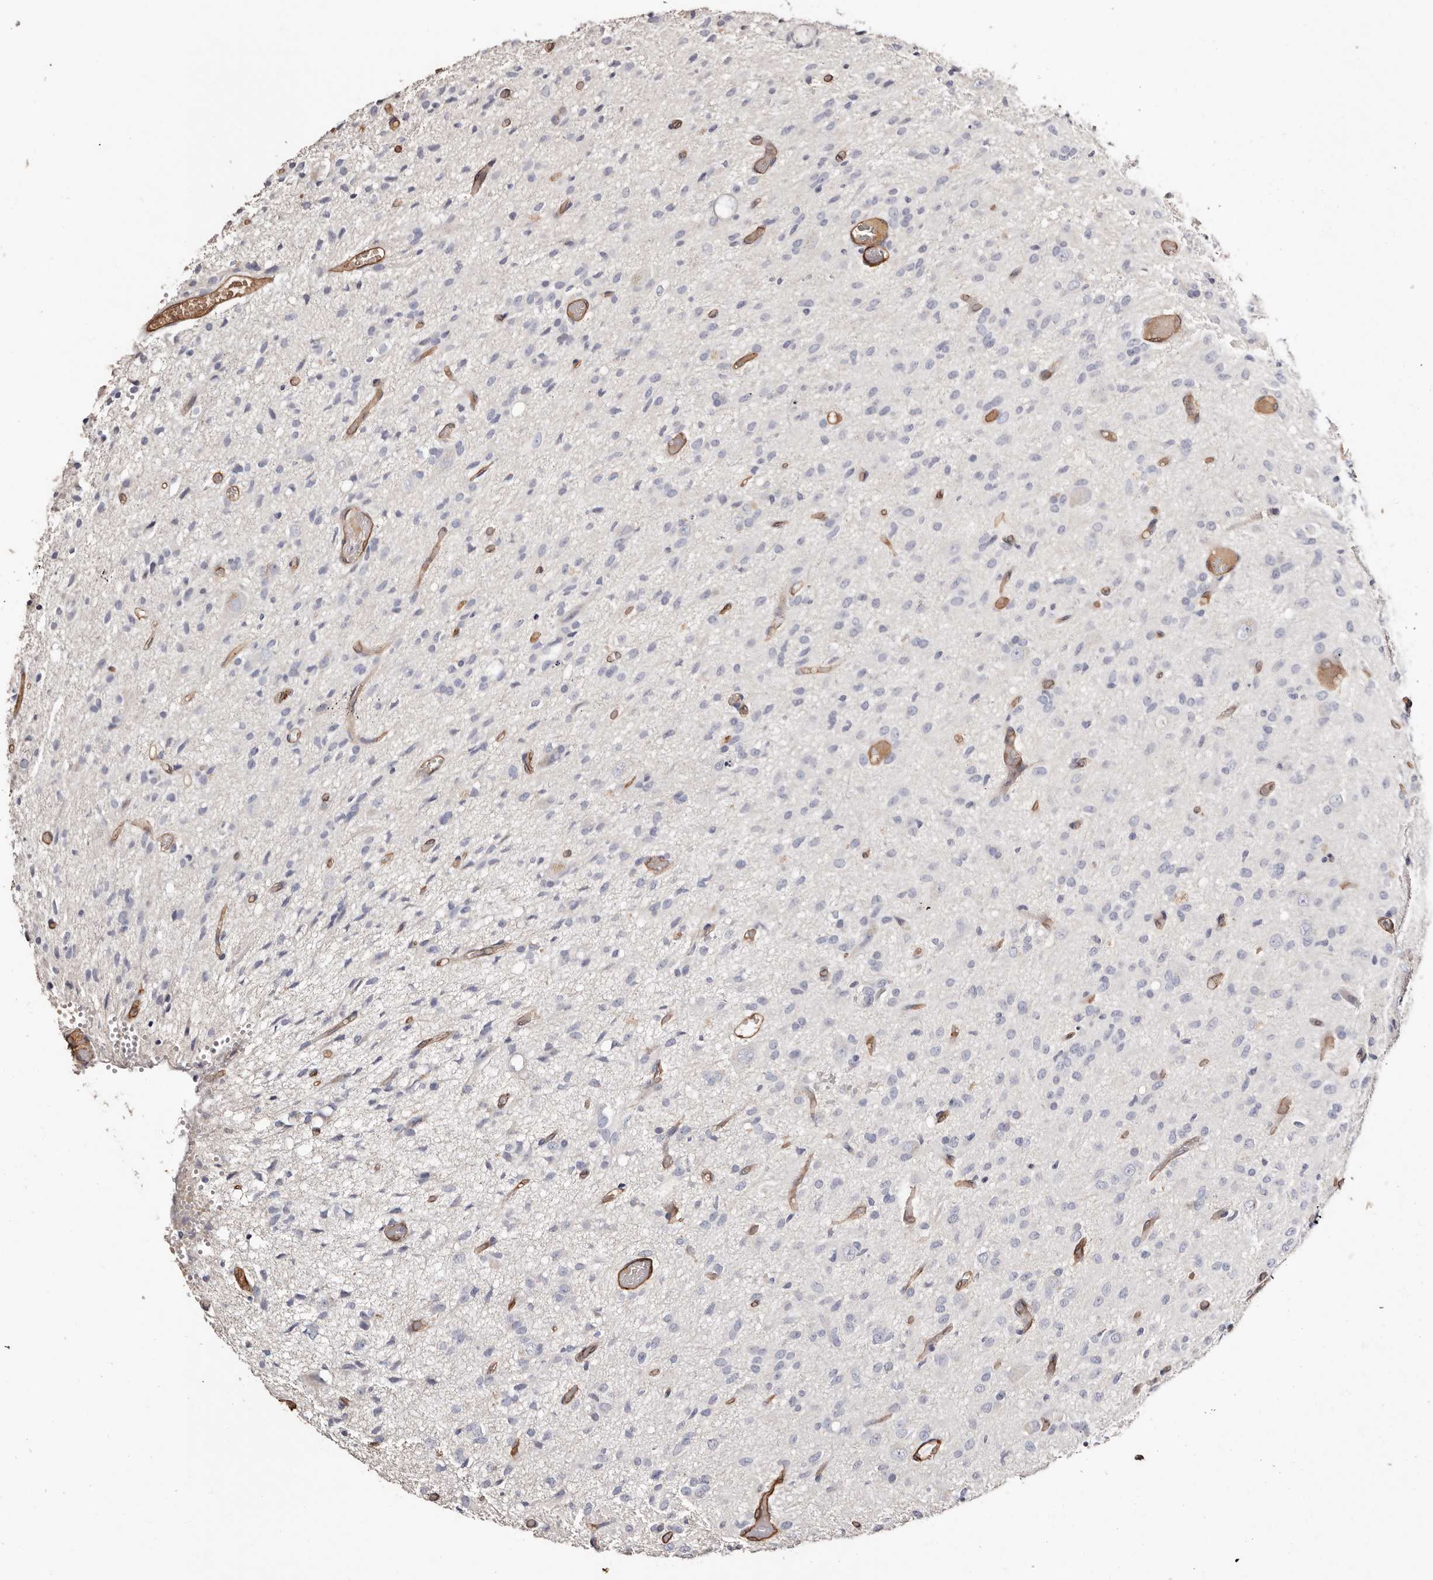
{"staining": {"intensity": "negative", "quantity": "none", "location": "none"}, "tissue": "glioma", "cell_type": "Tumor cells", "image_type": "cancer", "snomed": [{"axis": "morphology", "description": "Glioma, malignant, High grade"}, {"axis": "topography", "description": "Brain"}], "caption": "Immunohistochemistry histopathology image of neoplastic tissue: human glioma stained with DAB exhibits no significant protein staining in tumor cells. The staining was performed using DAB to visualize the protein expression in brown, while the nuclei were stained in blue with hematoxylin (Magnification: 20x).", "gene": "TGM2", "patient": {"sex": "female", "age": 59}}